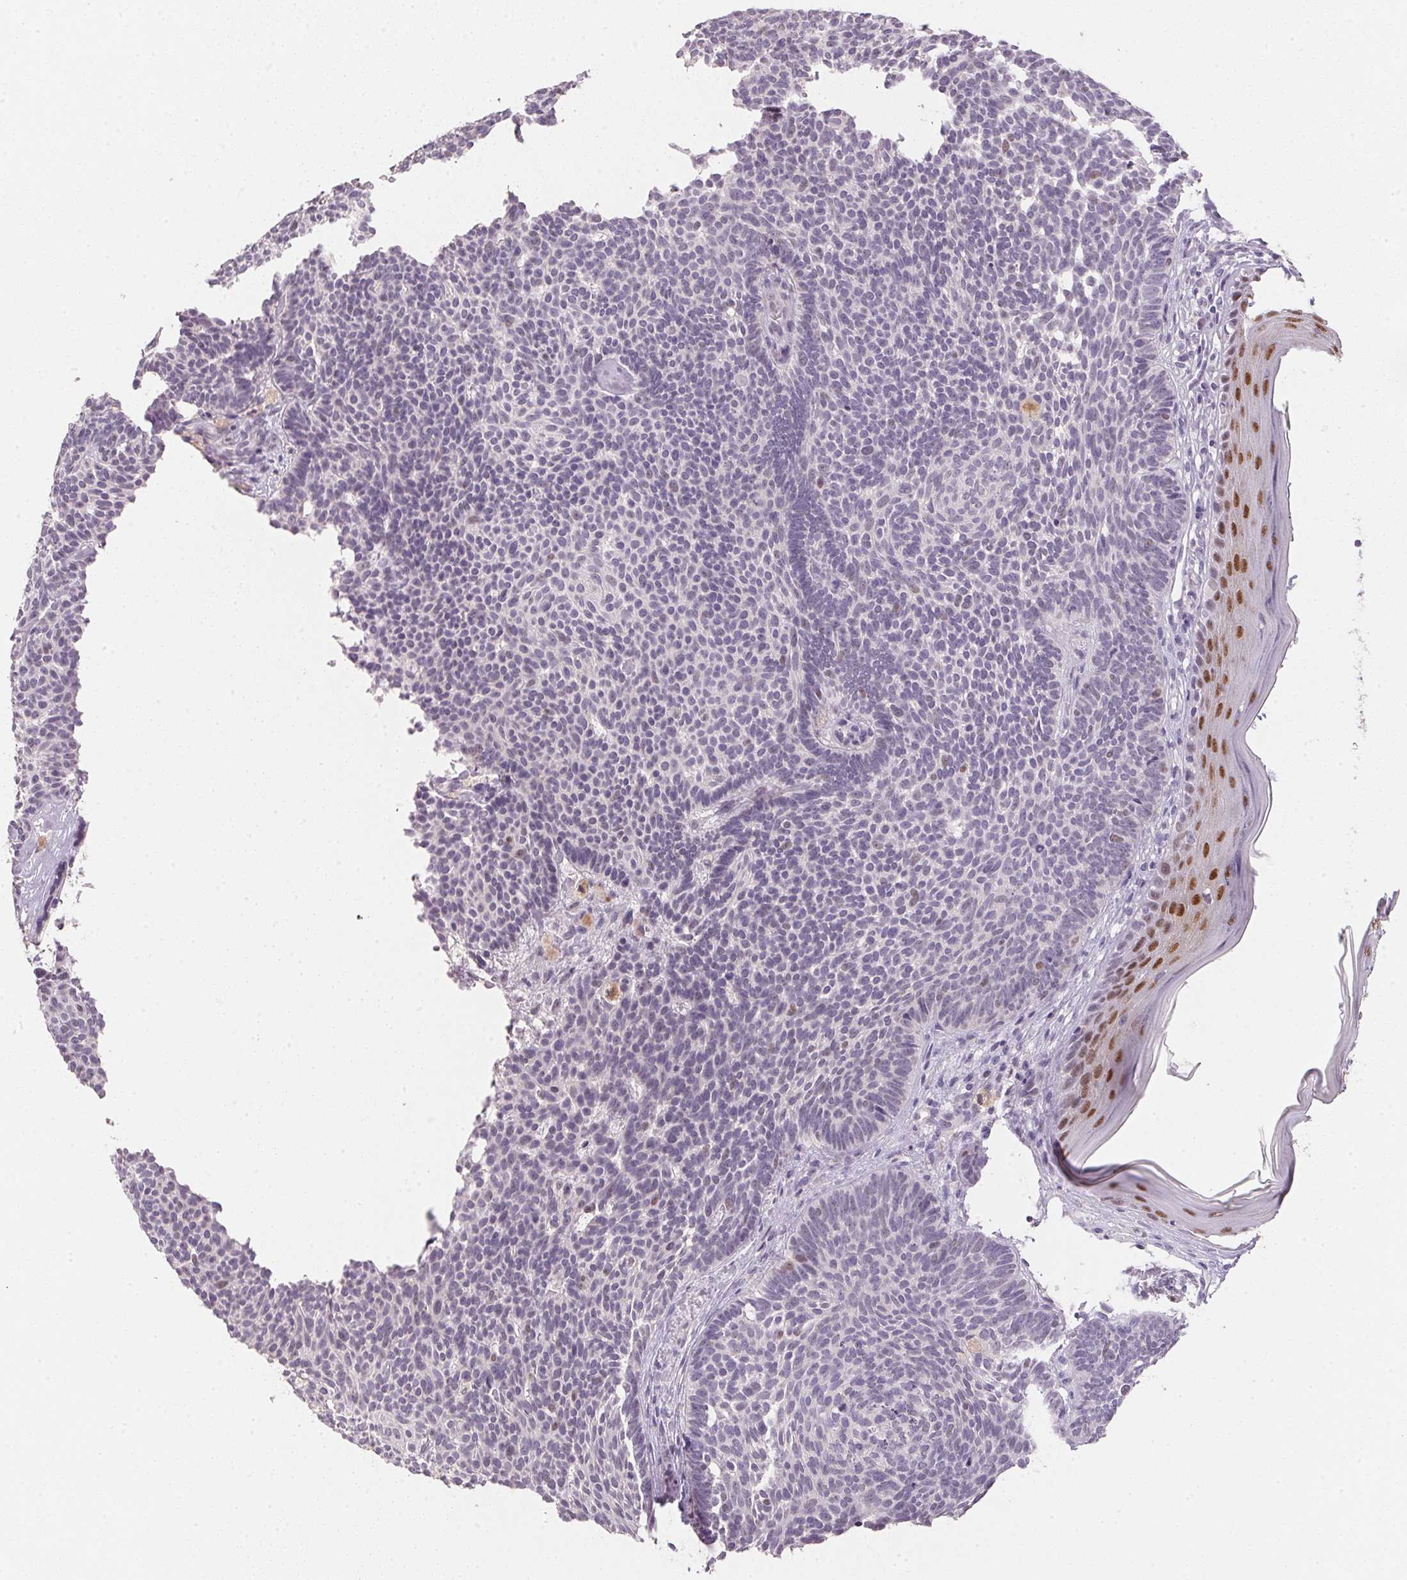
{"staining": {"intensity": "negative", "quantity": "none", "location": "none"}, "tissue": "skin cancer", "cell_type": "Tumor cells", "image_type": "cancer", "snomed": [{"axis": "morphology", "description": "Basal cell carcinoma"}, {"axis": "topography", "description": "Skin"}], "caption": "Immunohistochemical staining of skin basal cell carcinoma reveals no significant staining in tumor cells.", "gene": "POLR3G", "patient": {"sex": "female", "age": 85}}